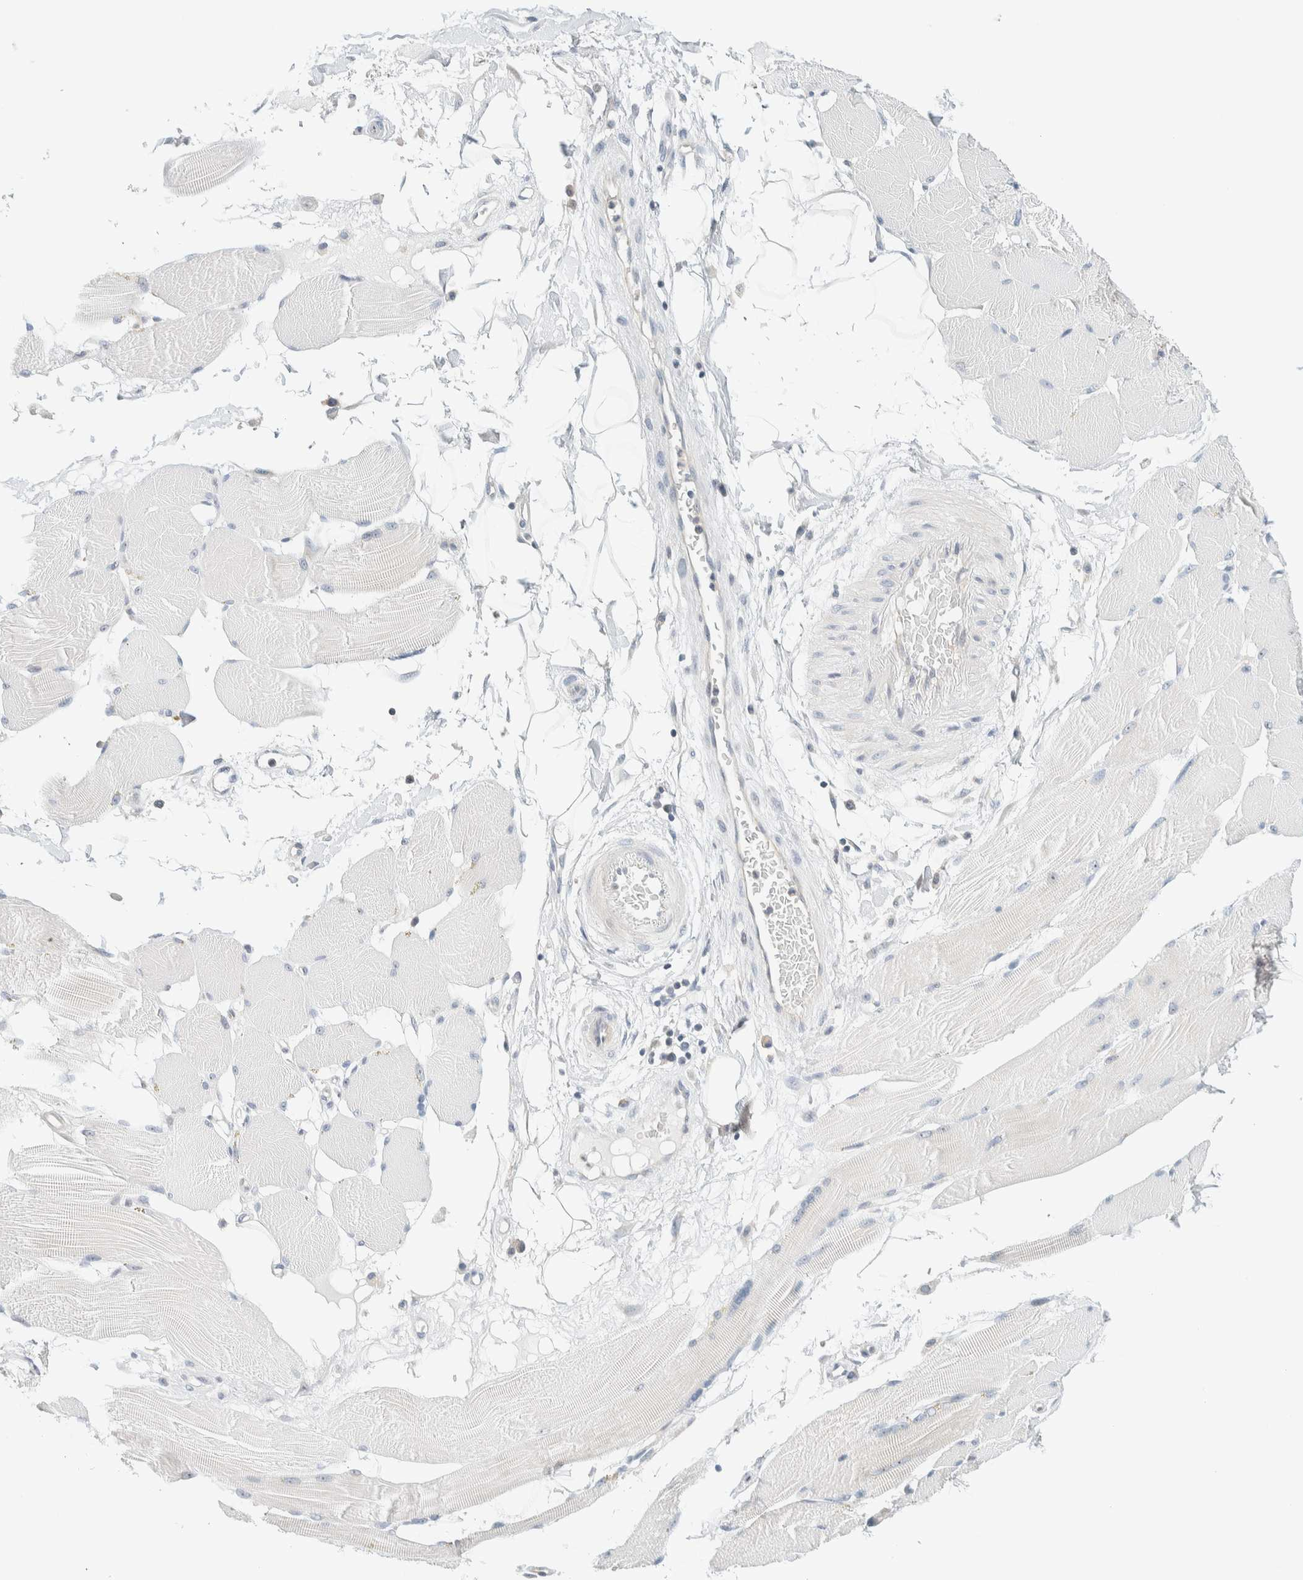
{"staining": {"intensity": "negative", "quantity": "none", "location": "none"}, "tissue": "skeletal muscle", "cell_type": "Myocytes", "image_type": "normal", "snomed": [{"axis": "morphology", "description": "Normal tissue, NOS"}, {"axis": "topography", "description": "Skin"}, {"axis": "topography", "description": "Skeletal muscle"}], "caption": "Myocytes show no significant positivity in normal skeletal muscle. The staining was performed using DAB (3,3'-diaminobenzidine) to visualize the protein expression in brown, while the nuclei were stained in blue with hematoxylin (Magnification: 20x).", "gene": "NDE1", "patient": {"sex": "male", "age": 83}}